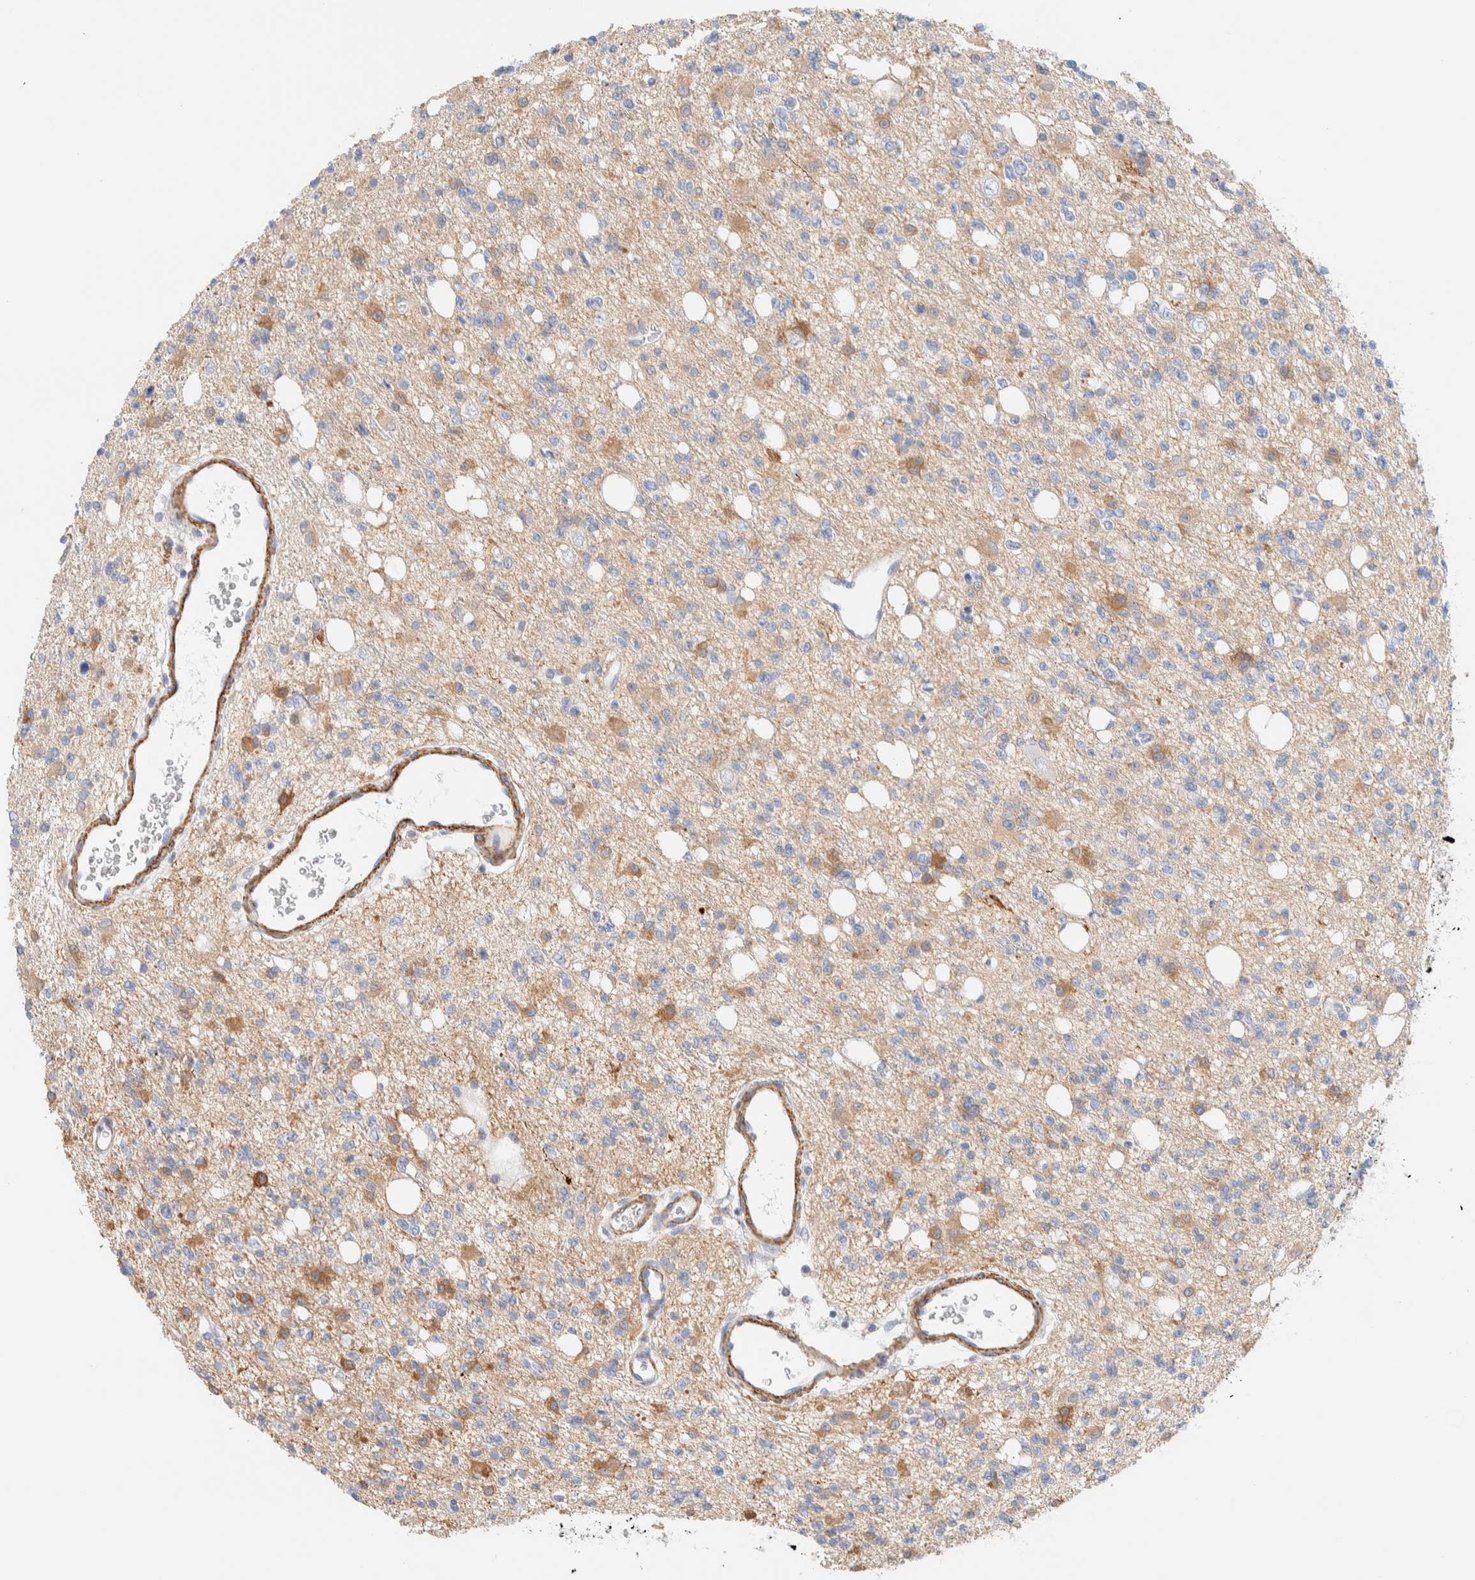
{"staining": {"intensity": "negative", "quantity": "none", "location": "none"}, "tissue": "glioma", "cell_type": "Tumor cells", "image_type": "cancer", "snomed": [{"axis": "morphology", "description": "Glioma, malignant, High grade"}, {"axis": "topography", "description": "Brain"}], "caption": "An IHC image of glioma is shown. There is no staining in tumor cells of glioma.", "gene": "AFMID", "patient": {"sex": "female", "age": 62}}